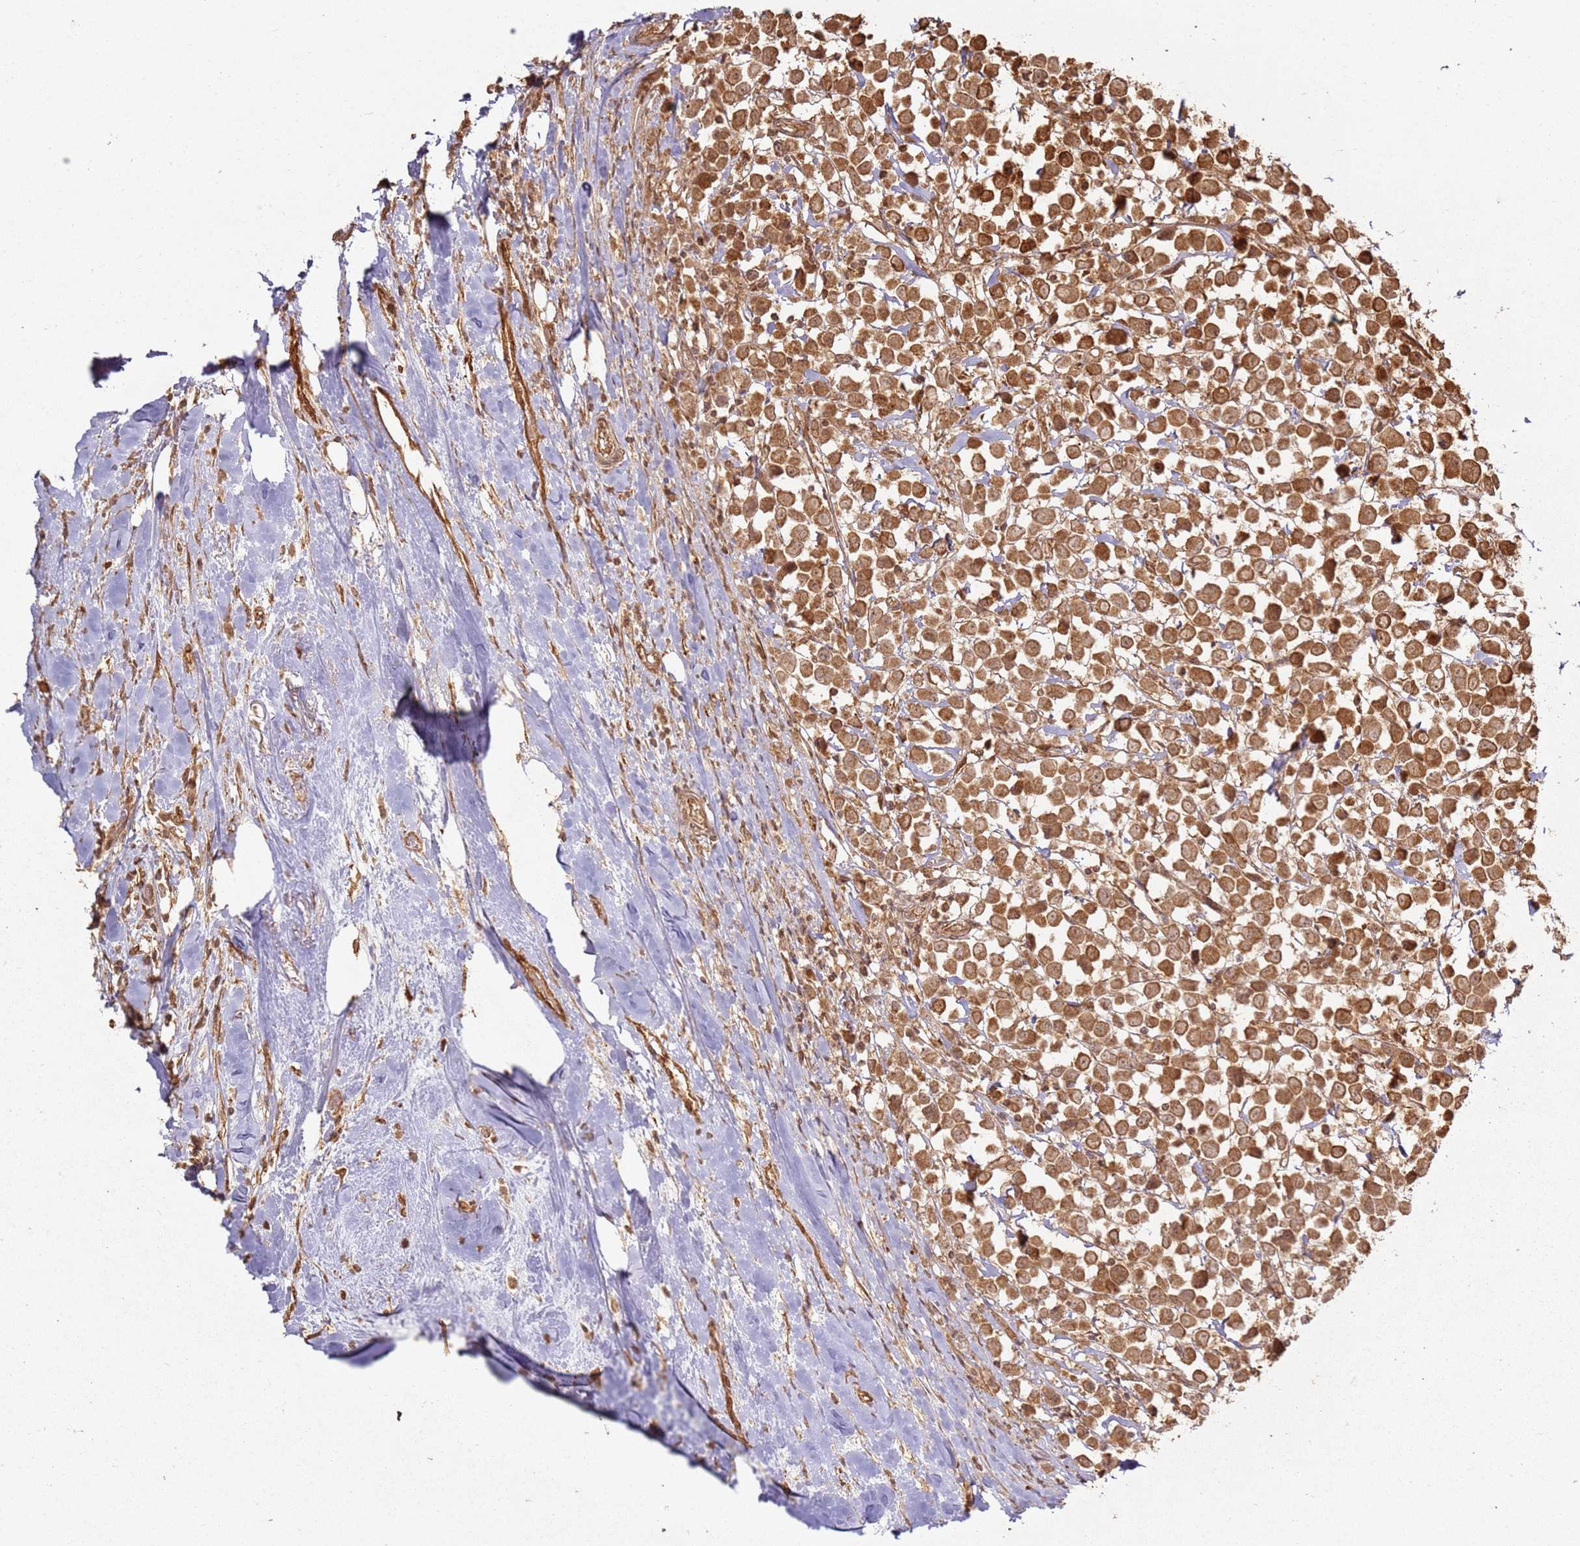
{"staining": {"intensity": "moderate", "quantity": ">75%", "location": "cytoplasmic/membranous"}, "tissue": "breast cancer", "cell_type": "Tumor cells", "image_type": "cancer", "snomed": [{"axis": "morphology", "description": "Duct carcinoma"}, {"axis": "topography", "description": "Breast"}], "caption": "Breast infiltrating ductal carcinoma stained for a protein shows moderate cytoplasmic/membranous positivity in tumor cells.", "gene": "ZNF776", "patient": {"sex": "female", "age": 61}}